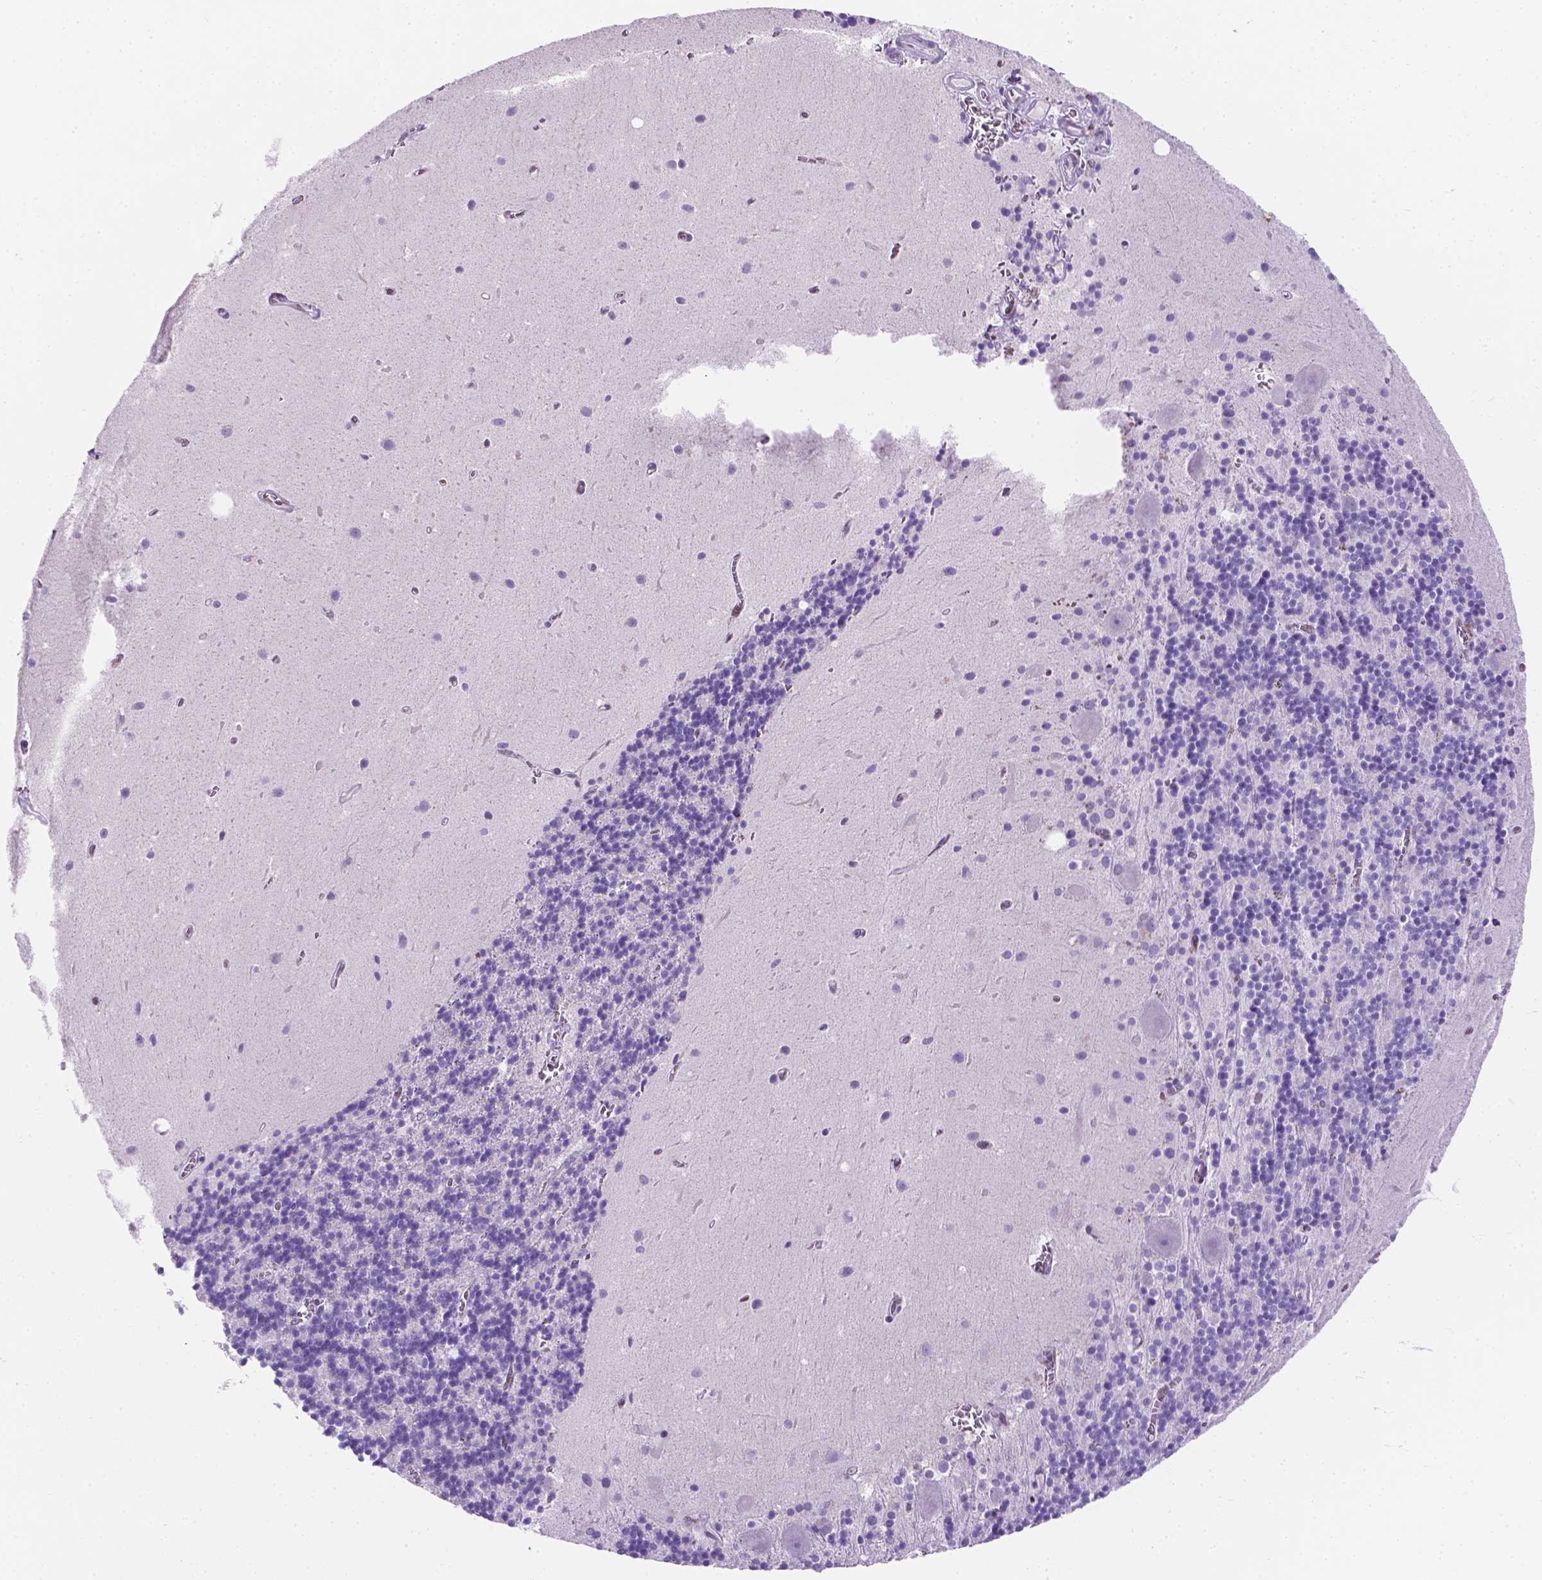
{"staining": {"intensity": "negative", "quantity": "none", "location": "none"}, "tissue": "cerebellum", "cell_type": "Cells in granular layer", "image_type": "normal", "snomed": [{"axis": "morphology", "description": "Normal tissue, NOS"}, {"axis": "topography", "description": "Cerebellum"}], "caption": "DAB immunohistochemical staining of unremarkable human cerebellum reveals no significant expression in cells in granular layer. Nuclei are stained in blue.", "gene": "TMEM210", "patient": {"sex": "male", "age": 70}}